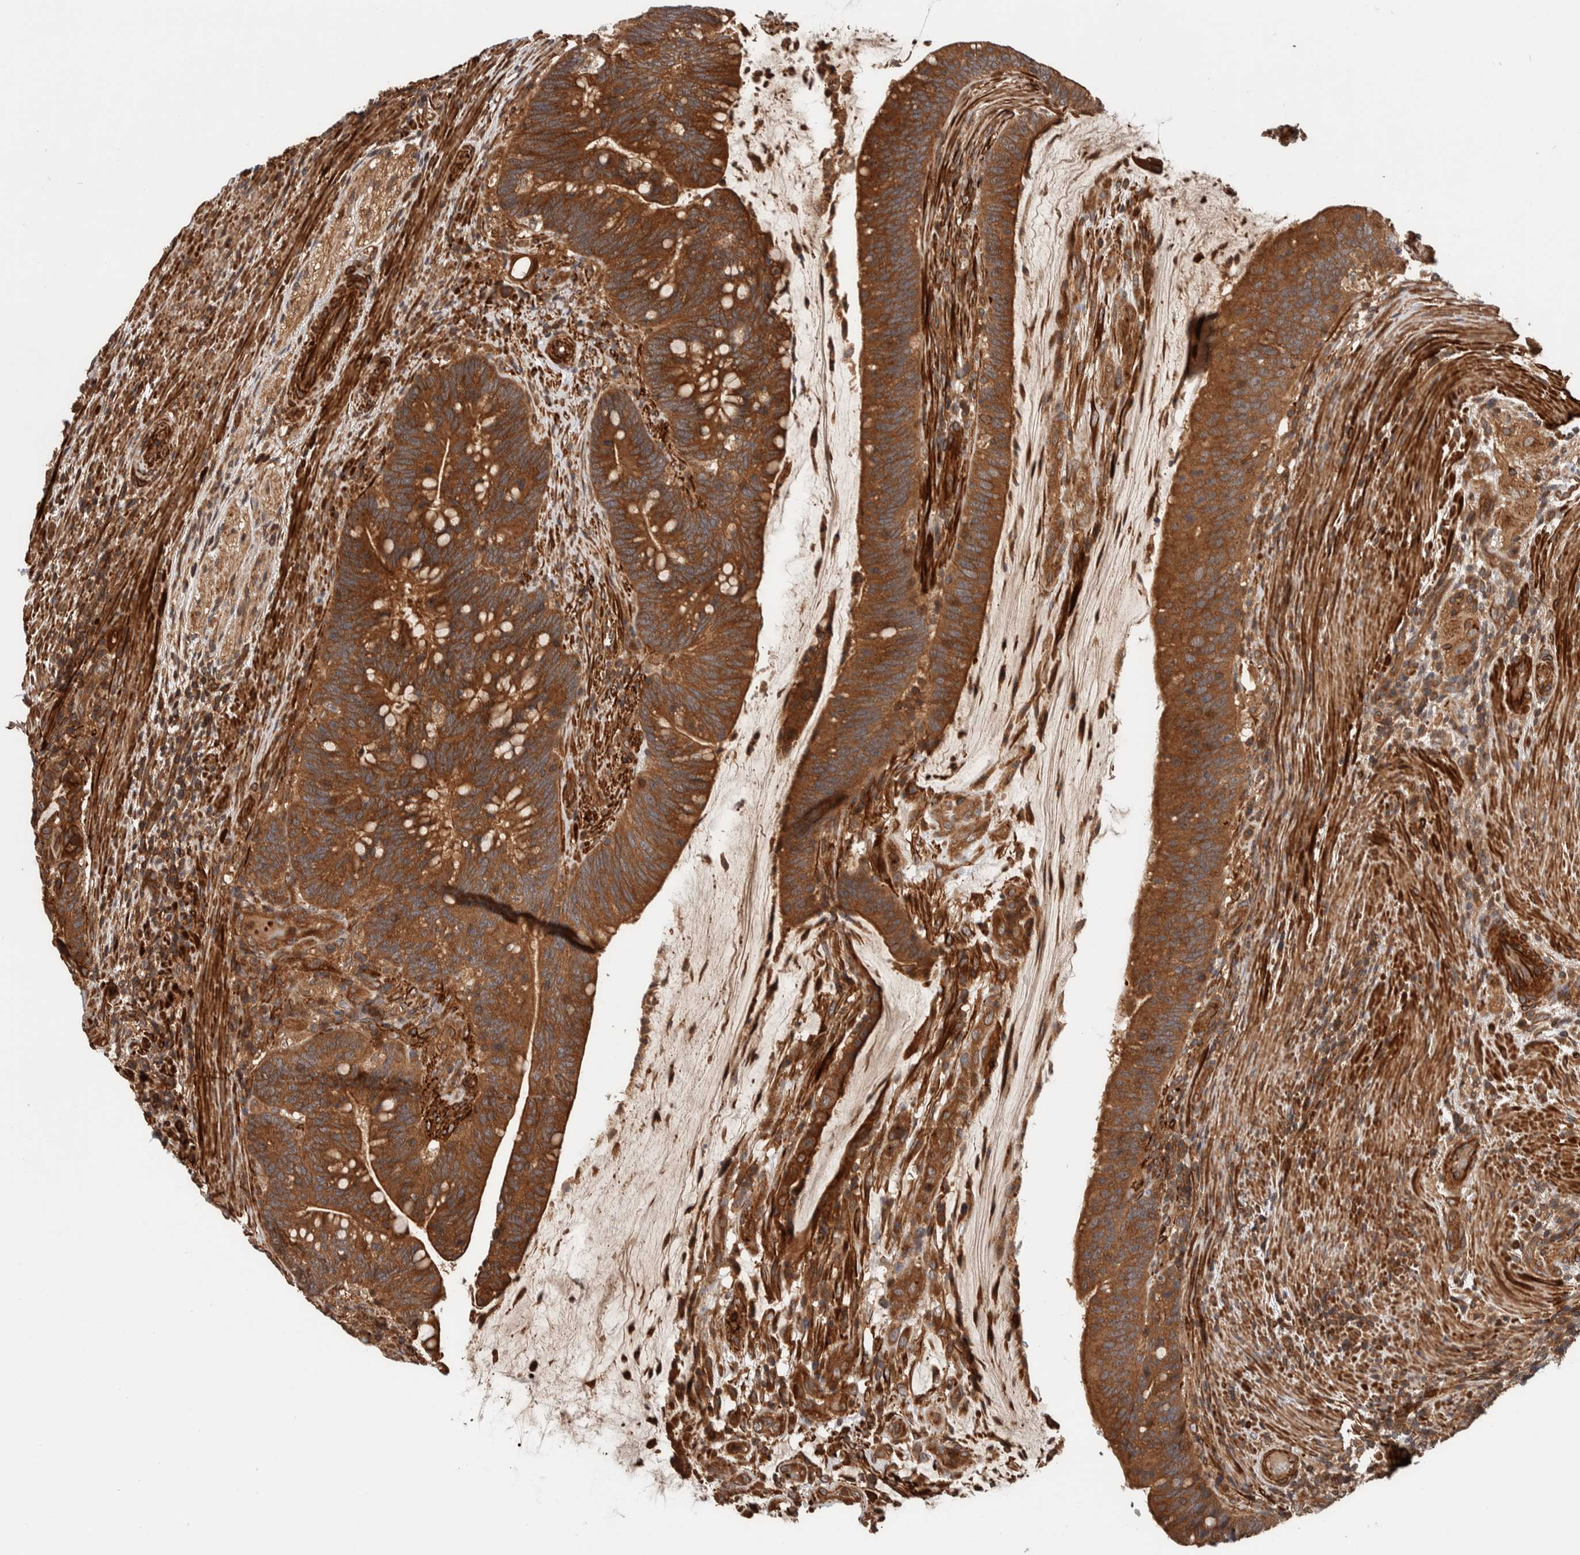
{"staining": {"intensity": "strong", "quantity": ">75%", "location": "cytoplasmic/membranous"}, "tissue": "colorectal cancer", "cell_type": "Tumor cells", "image_type": "cancer", "snomed": [{"axis": "morphology", "description": "Adenocarcinoma, NOS"}, {"axis": "topography", "description": "Colon"}], "caption": "Immunohistochemical staining of colorectal cancer (adenocarcinoma) demonstrates high levels of strong cytoplasmic/membranous positivity in approximately >75% of tumor cells.", "gene": "SYNRG", "patient": {"sex": "female", "age": 66}}